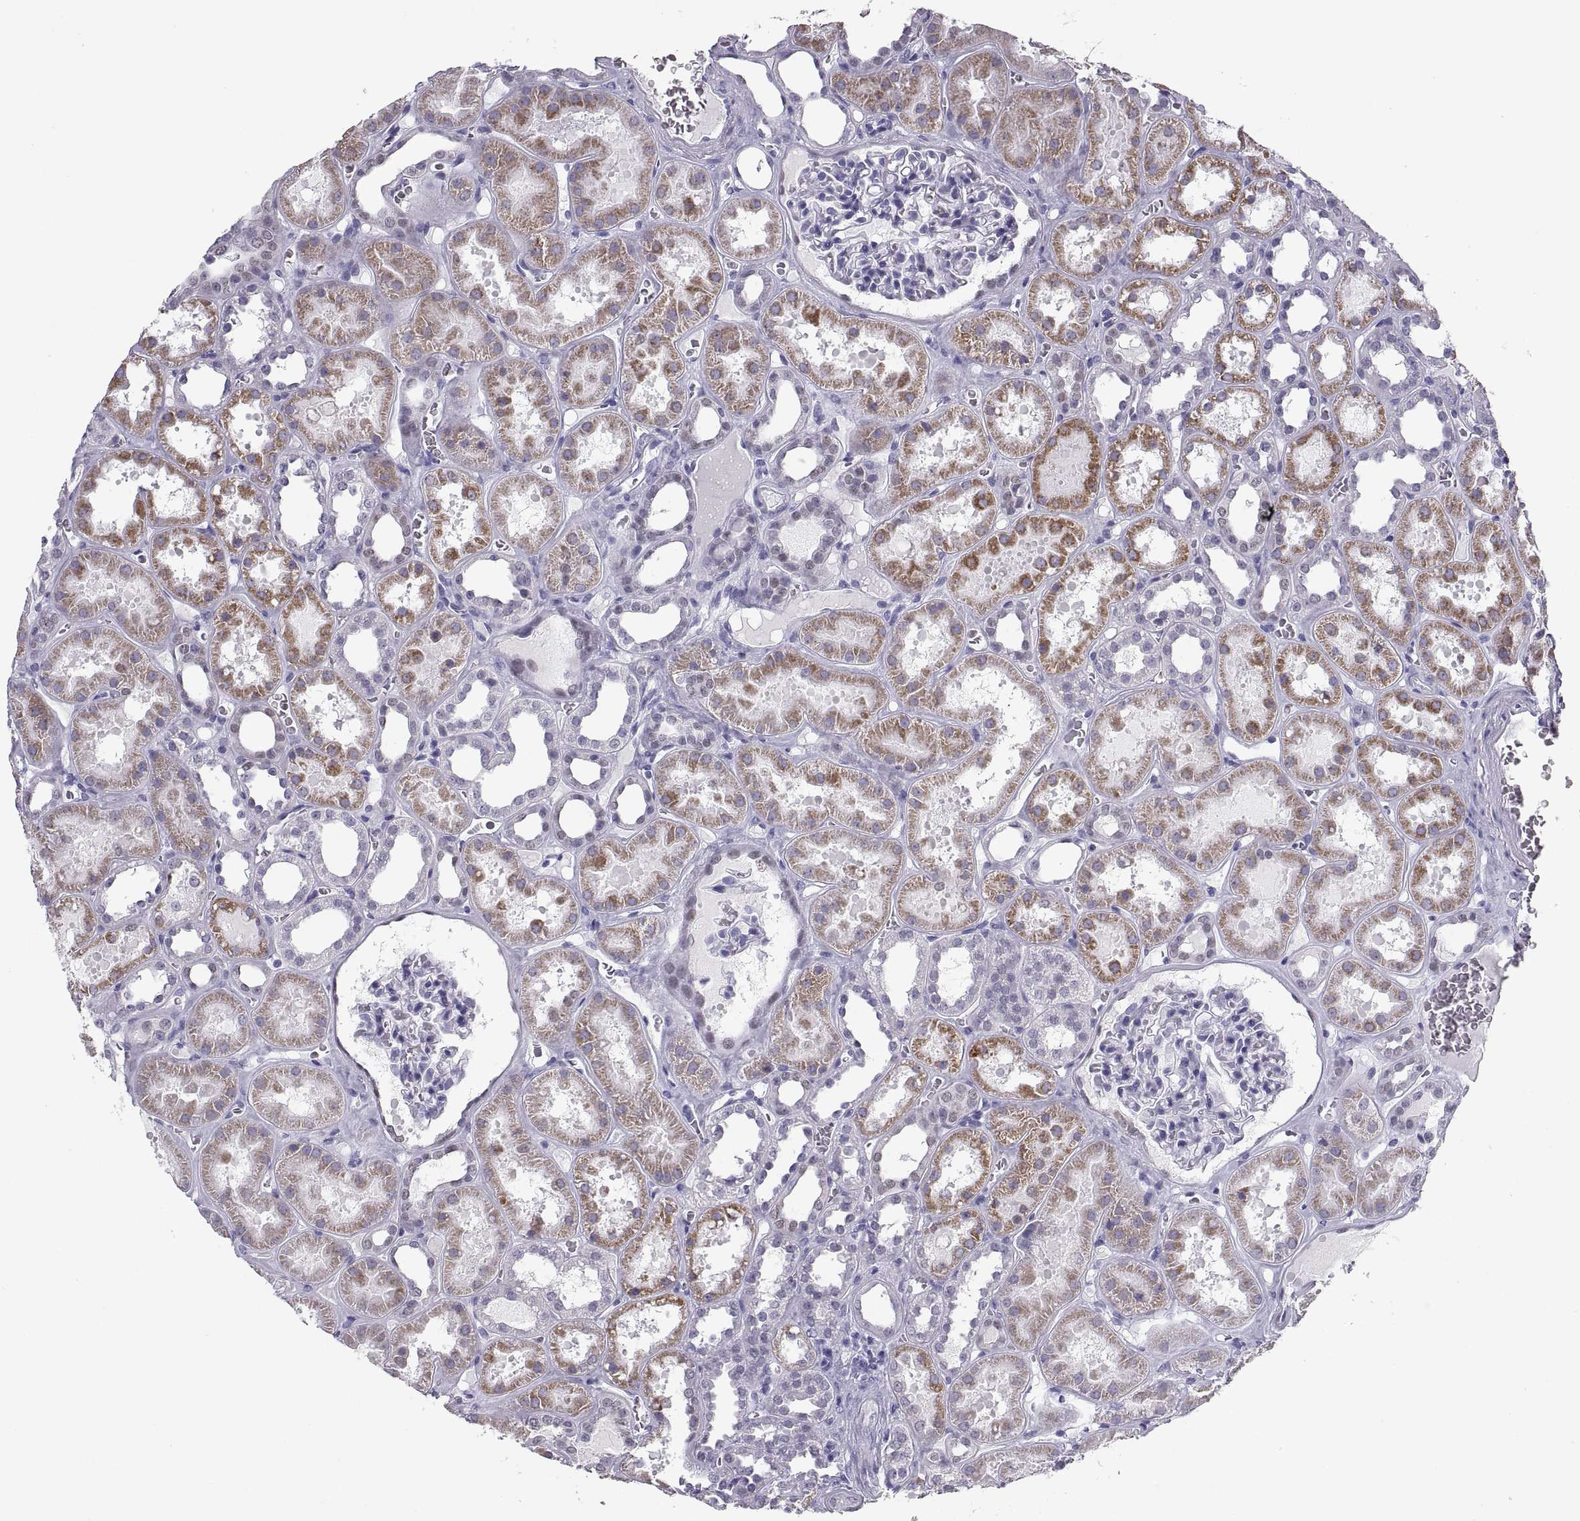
{"staining": {"intensity": "negative", "quantity": "none", "location": "none"}, "tissue": "kidney", "cell_type": "Cells in glomeruli", "image_type": "normal", "snomed": [{"axis": "morphology", "description": "Normal tissue, NOS"}, {"axis": "topography", "description": "Kidney"}], "caption": "High magnification brightfield microscopy of benign kidney stained with DAB (brown) and counterstained with hematoxylin (blue): cells in glomeruli show no significant positivity.", "gene": "PAX2", "patient": {"sex": "female", "age": 41}}